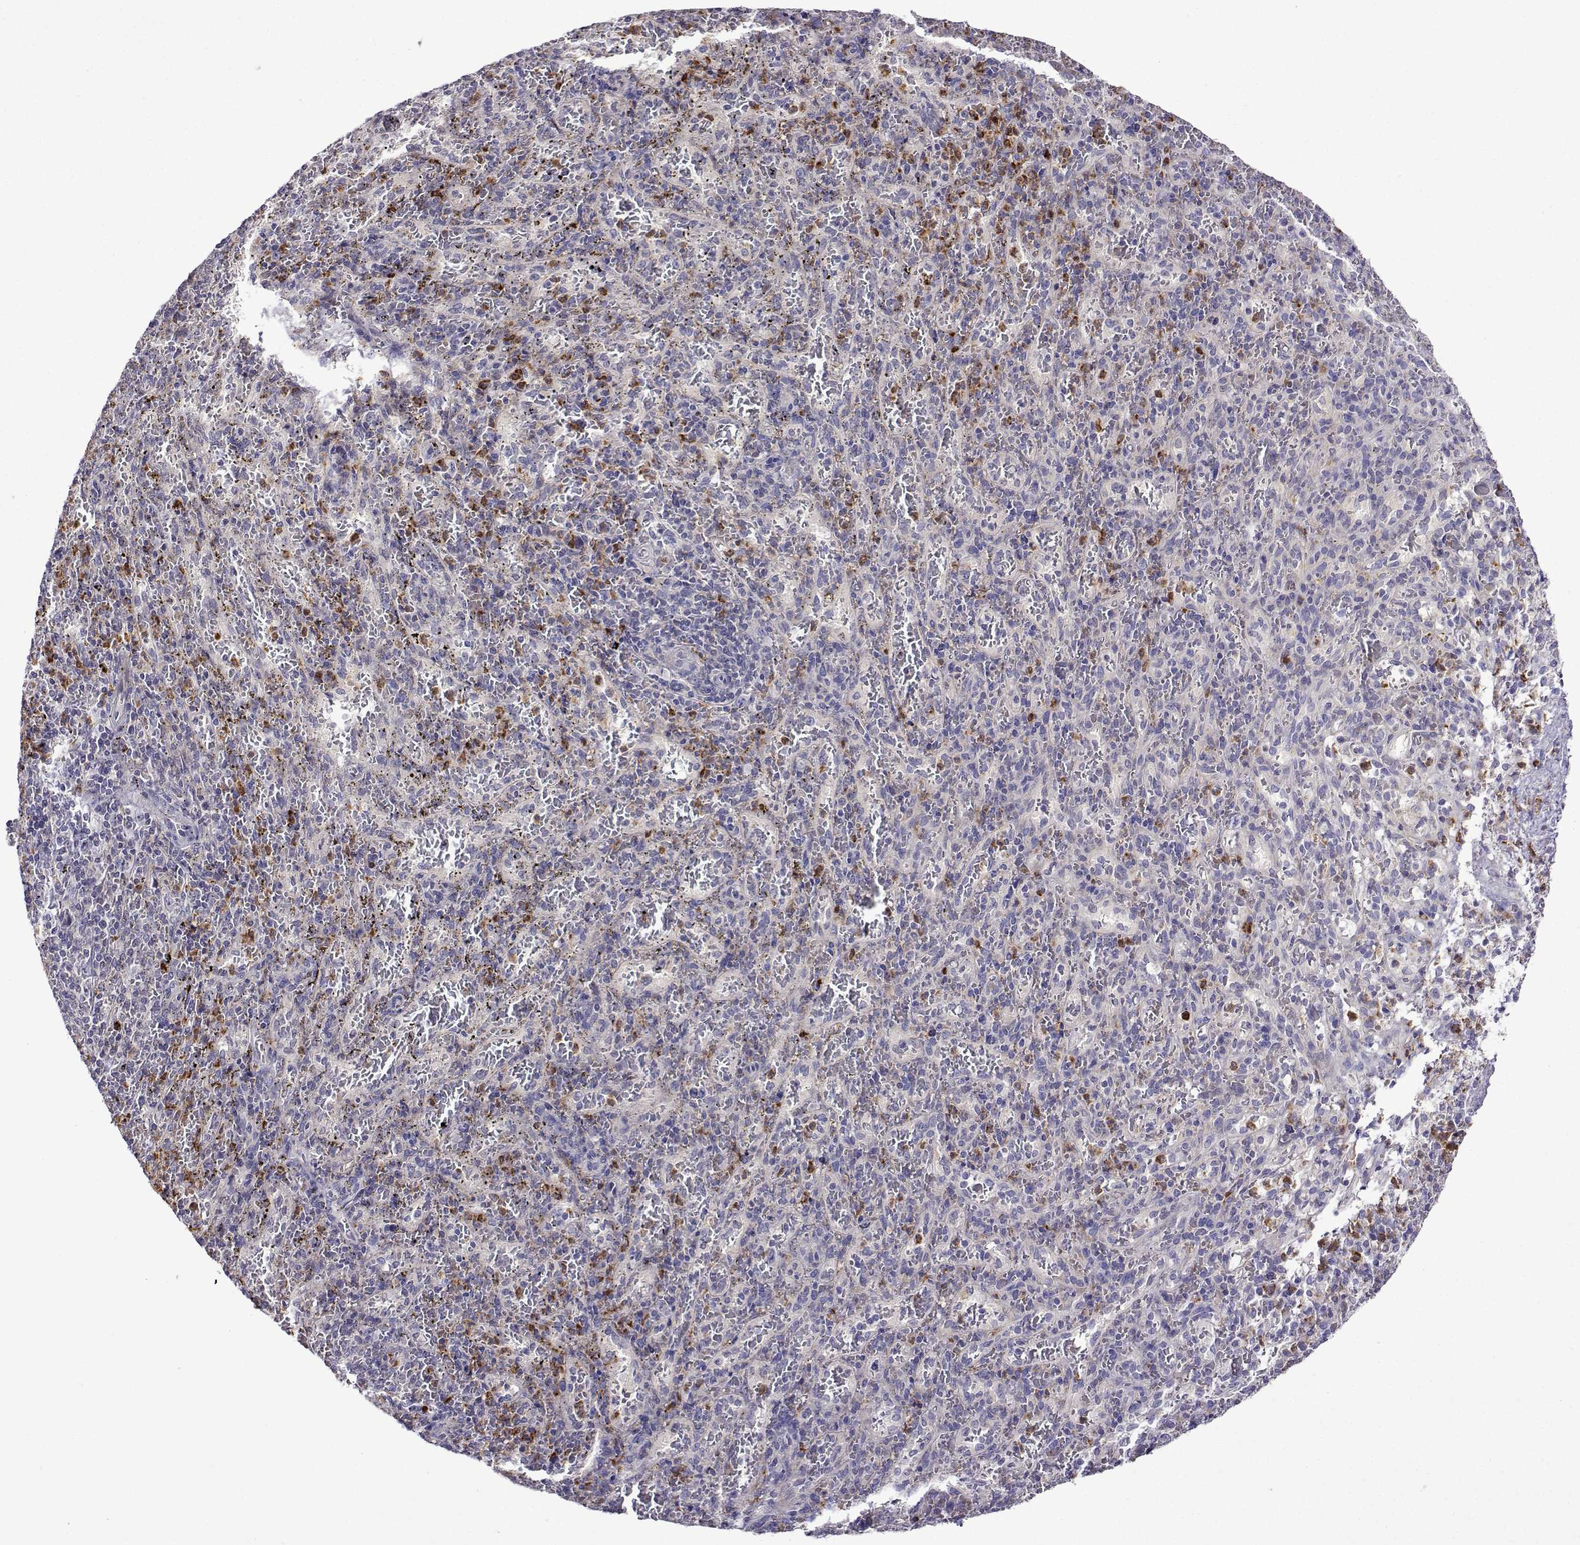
{"staining": {"intensity": "strong", "quantity": "<25%", "location": "cytoplasmic/membranous"}, "tissue": "spleen", "cell_type": "Cells in red pulp", "image_type": "normal", "snomed": [{"axis": "morphology", "description": "Normal tissue, NOS"}, {"axis": "topography", "description": "Spleen"}], "caption": "Immunohistochemical staining of unremarkable spleen displays medium levels of strong cytoplasmic/membranous expression in approximately <25% of cells in red pulp. (brown staining indicates protein expression, while blue staining denotes nuclei).", "gene": "SULT2A1", "patient": {"sex": "male", "age": 57}}